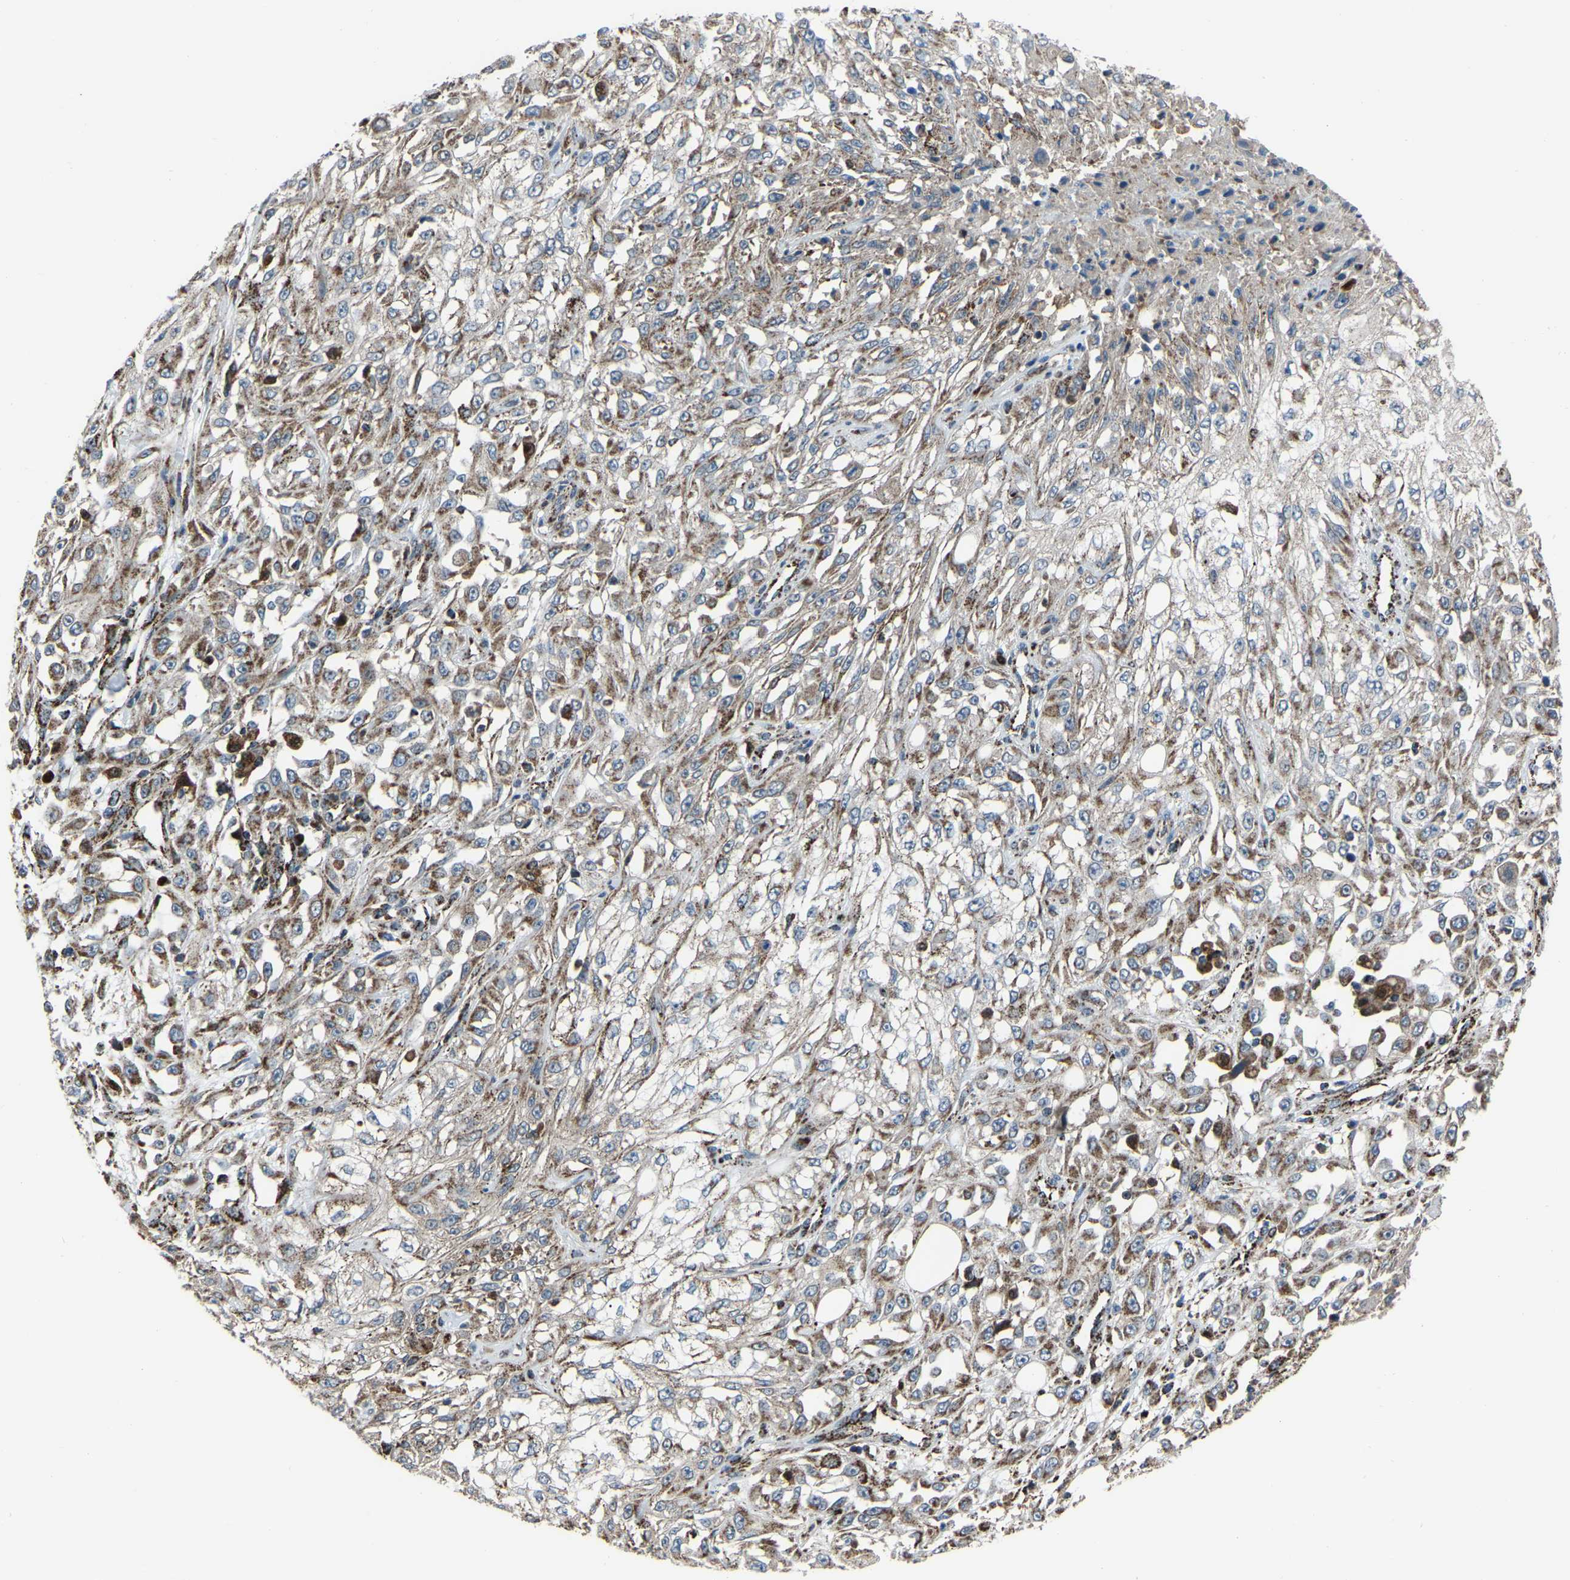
{"staining": {"intensity": "moderate", "quantity": "25%-75%", "location": "cytoplasmic/membranous"}, "tissue": "skin cancer", "cell_type": "Tumor cells", "image_type": "cancer", "snomed": [{"axis": "morphology", "description": "Squamous cell carcinoma, NOS"}, {"axis": "morphology", "description": "Squamous cell carcinoma, metastatic, NOS"}, {"axis": "topography", "description": "Skin"}, {"axis": "topography", "description": "Lymph node"}], "caption": "This image exhibits skin metastatic squamous cell carcinoma stained with immunohistochemistry (IHC) to label a protein in brown. The cytoplasmic/membranous of tumor cells show moderate positivity for the protein. Nuclei are counter-stained blue.", "gene": "AKR1A1", "patient": {"sex": "male", "age": 75}}